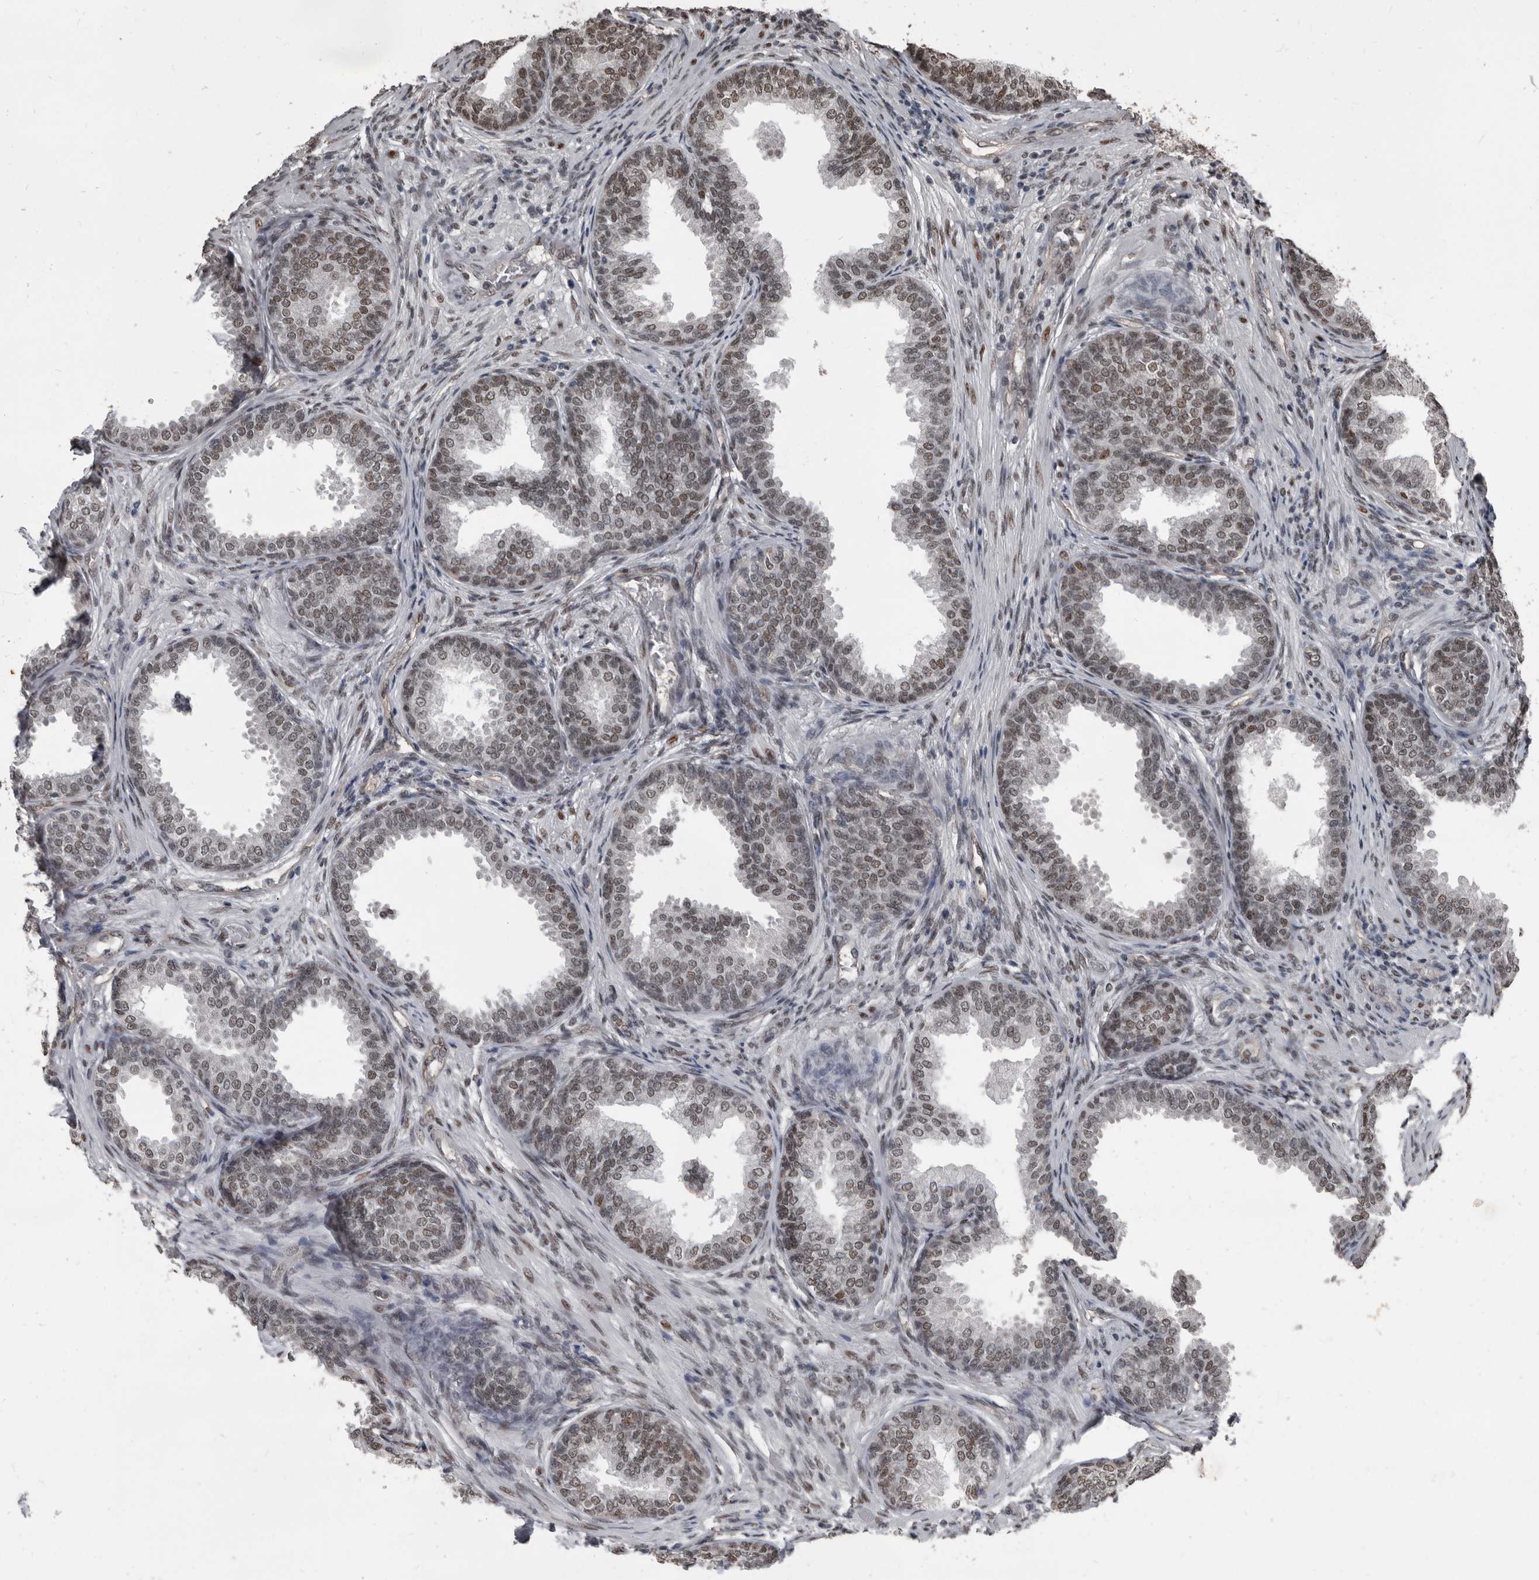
{"staining": {"intensity": "moderate", "quantity": ">75%", "location": "nuclear"}, "tissue": "prostate", "cell_type": "Glandular cells", "image_type": "normal", "snomed": [{"axis": "morphology", "description": "Normal tissue, NOS"}, {"axis": "topography", "description": "Prostate"}], "caption": "Glandular cells reveal moderate nuclear staining in approximately >75% of cells in benign prostate.", "gene": "CHD1L", "patient": {"sex": "male", "age": 76}}